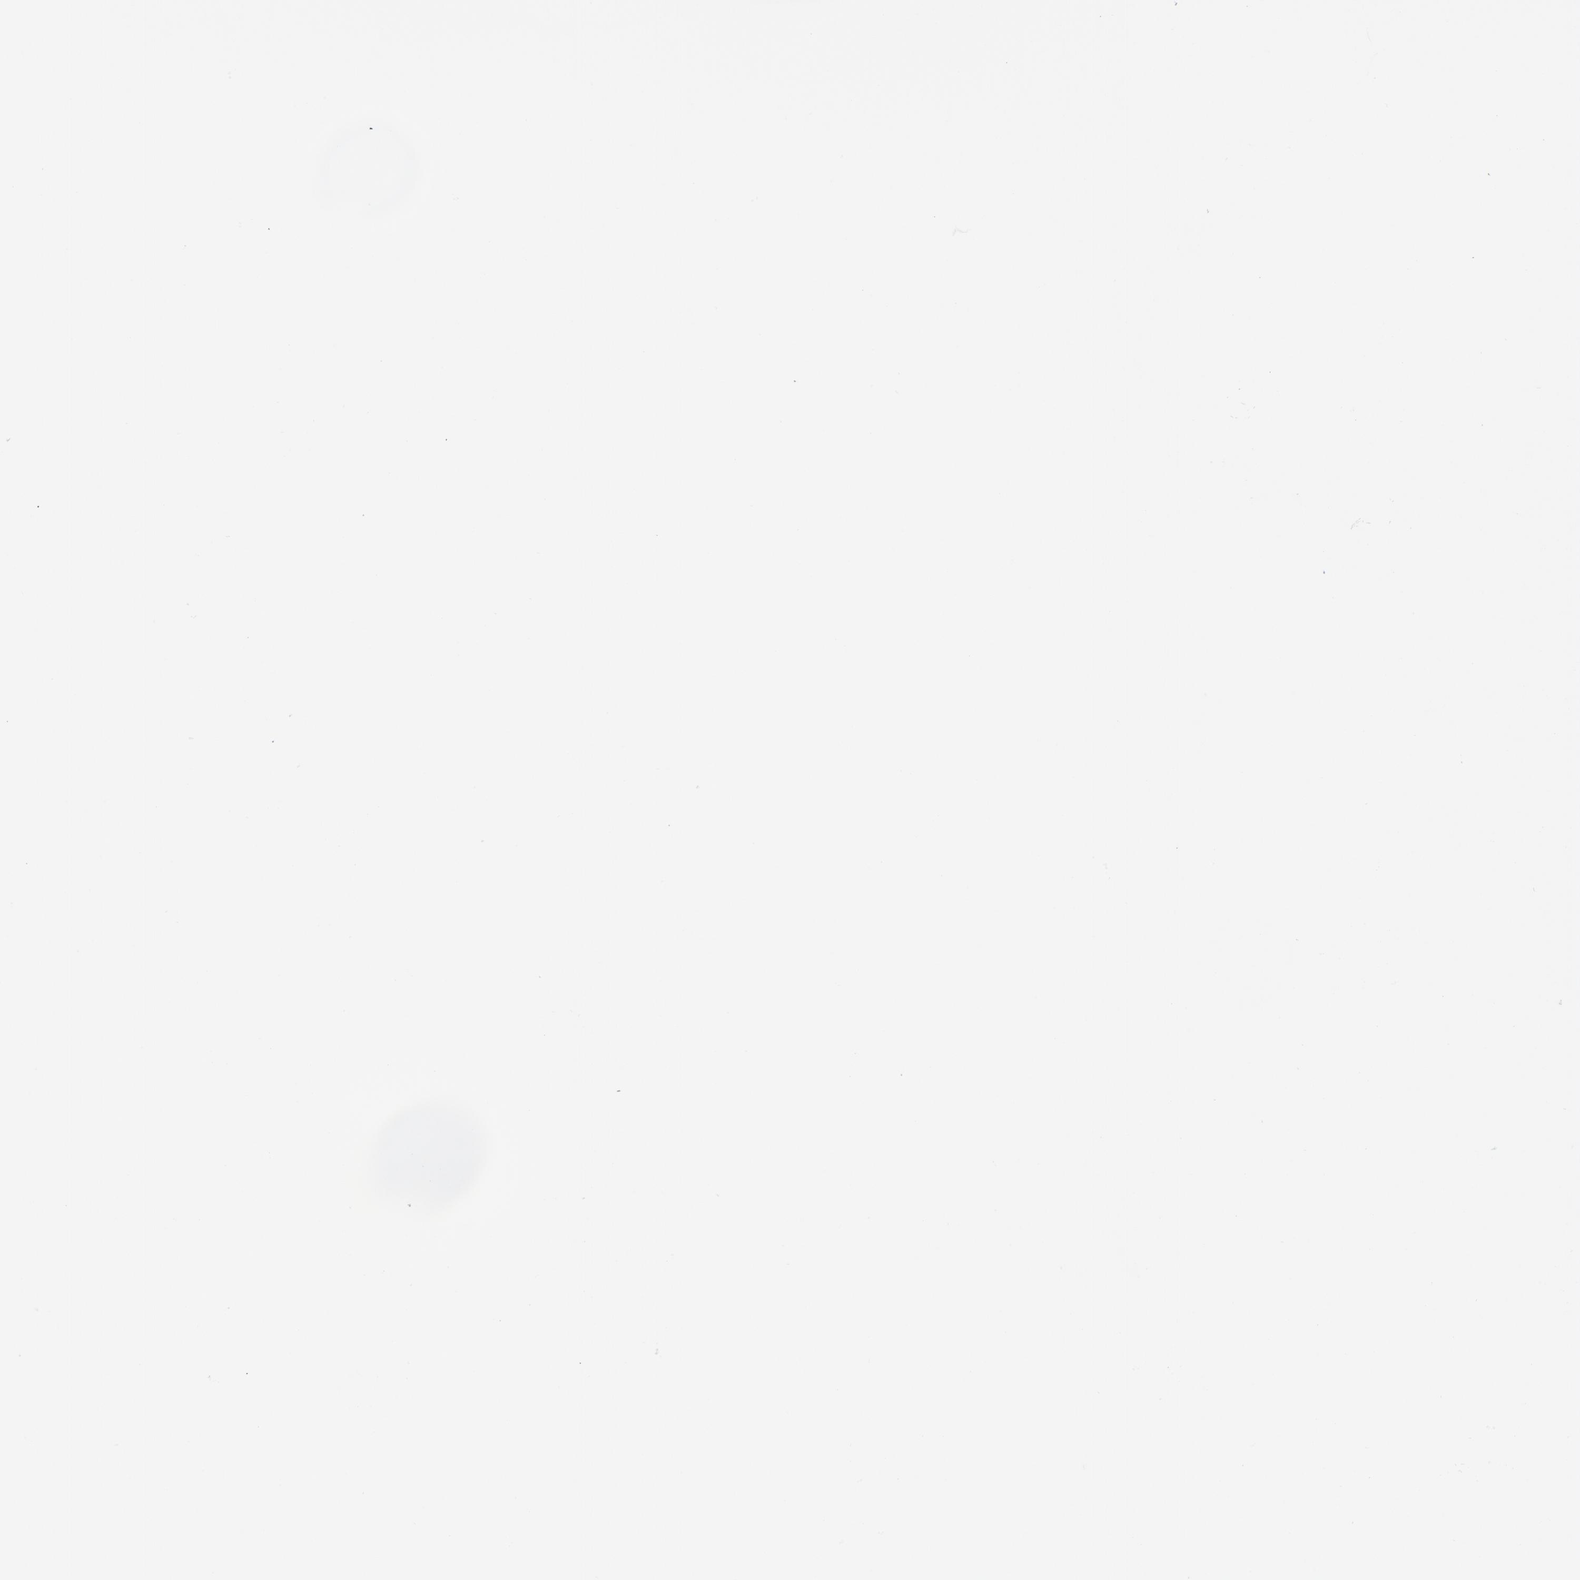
{"staining": {"intensity": "strong", "quantity": "<25%", "location": "nuclear"}, "tissue": "renal cancer", "cell_type": "Tumor cells", "image_type": "cancer", "snomed": [{"axis": "morphology", "description": "Normal tissue, NOS"}, {"axis": "morphology", "description": "Adenocarcinoma, NOS"}, {"axis": "topography", "description": "Kidney"}], "caption": "A brown stain highlights strong nuclear expression of a protein in renal cancer (adenocarcinoma) tumor cells.", "gene": "CDC20", "patient": {"sex": "female", "age": 72}}